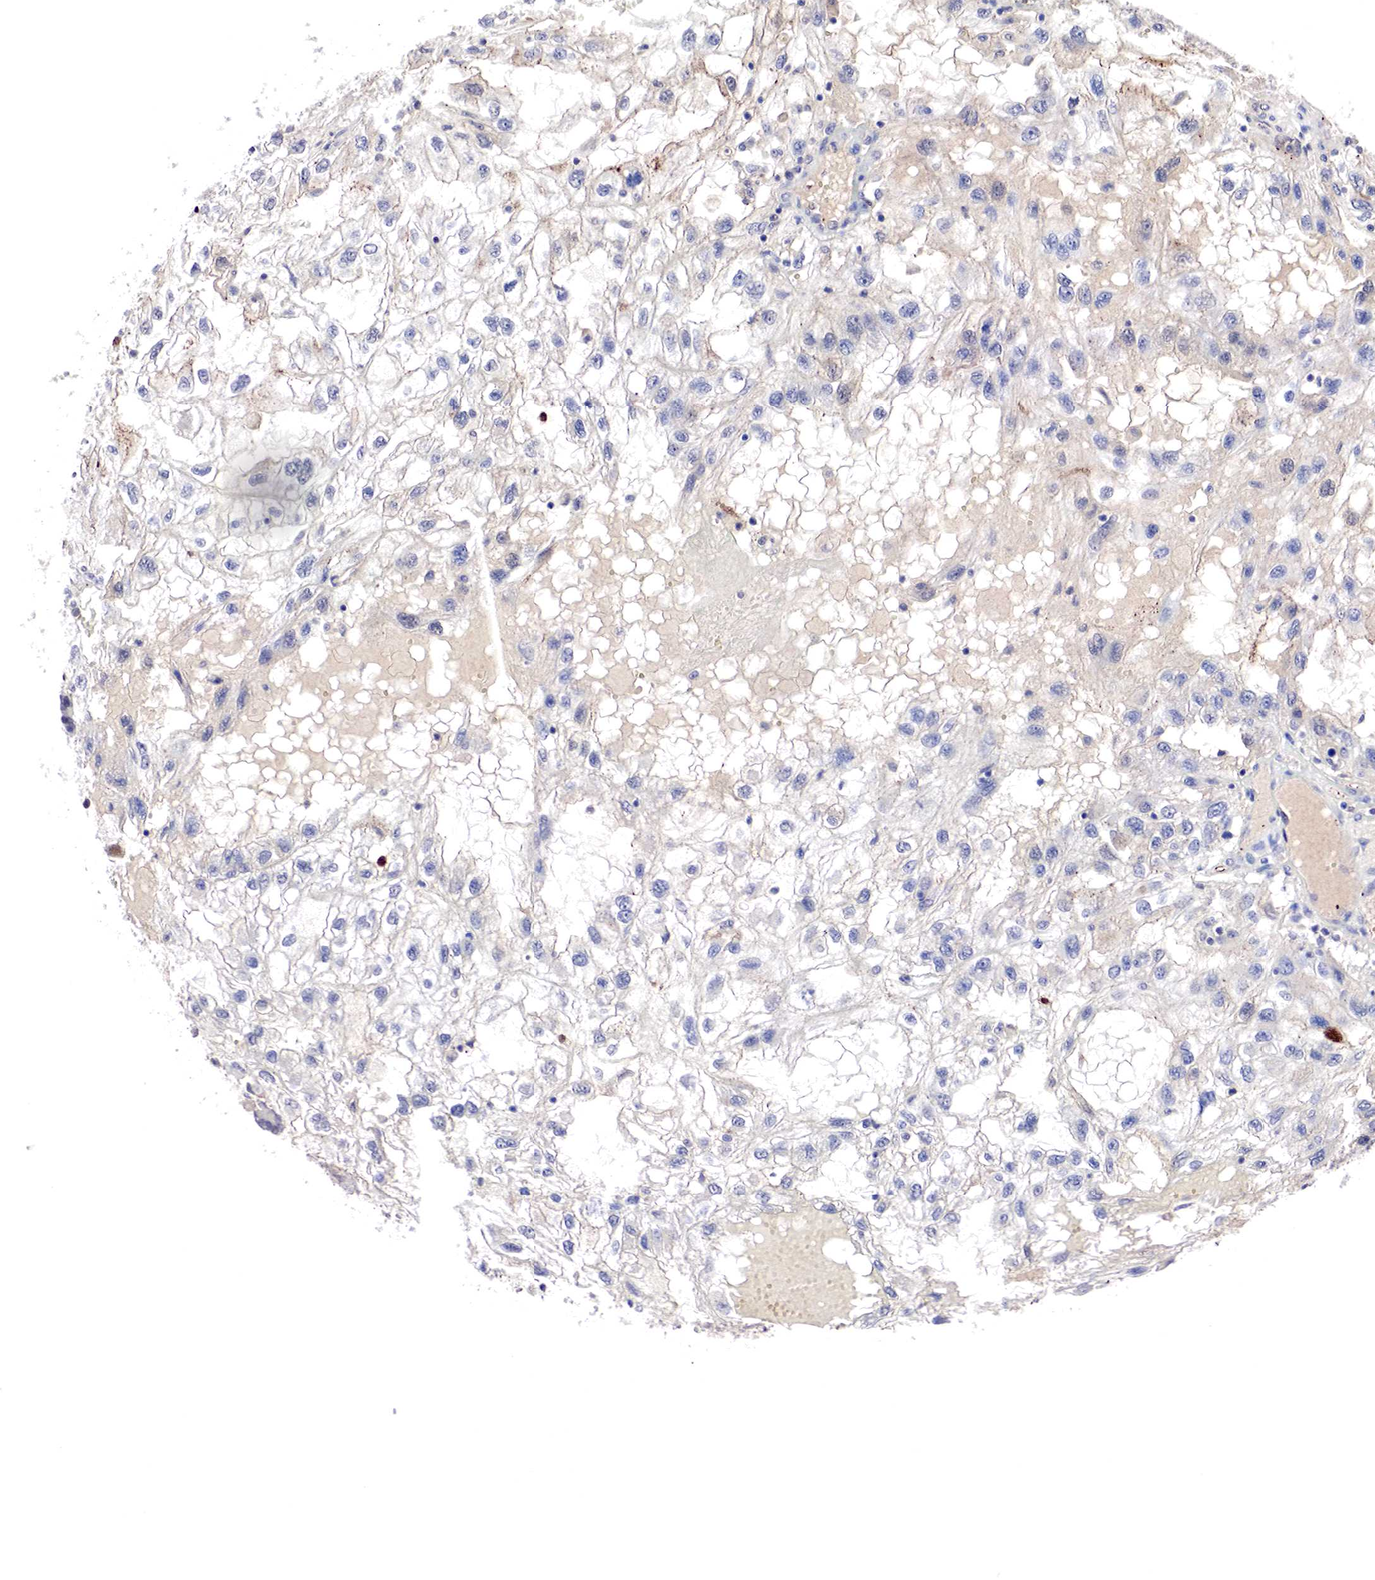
{"staining": {"intensity": "negative", "quantity": "none", "location": "none"}, "tissue": "renal cancer", "cell_type": "Tumor cells", "image_type": "cancer", "snomed": [{"axis": "morphology", "description": "Normal tissue, NOS"}, {"axis": "morphology", "description": "Adenocarcinoma, NOS"}, {"axis": "topography", "description": "Kidney"}], "caption": "There is no significant positivity in tumor cells of renal cancer (adenocarcinoma). The staining is performed using DAB brown chromogen with nuclei counter-stained in using hematoxylin.", "gene": "DACH2", "patient": {"sex": "male", "age": 71}}